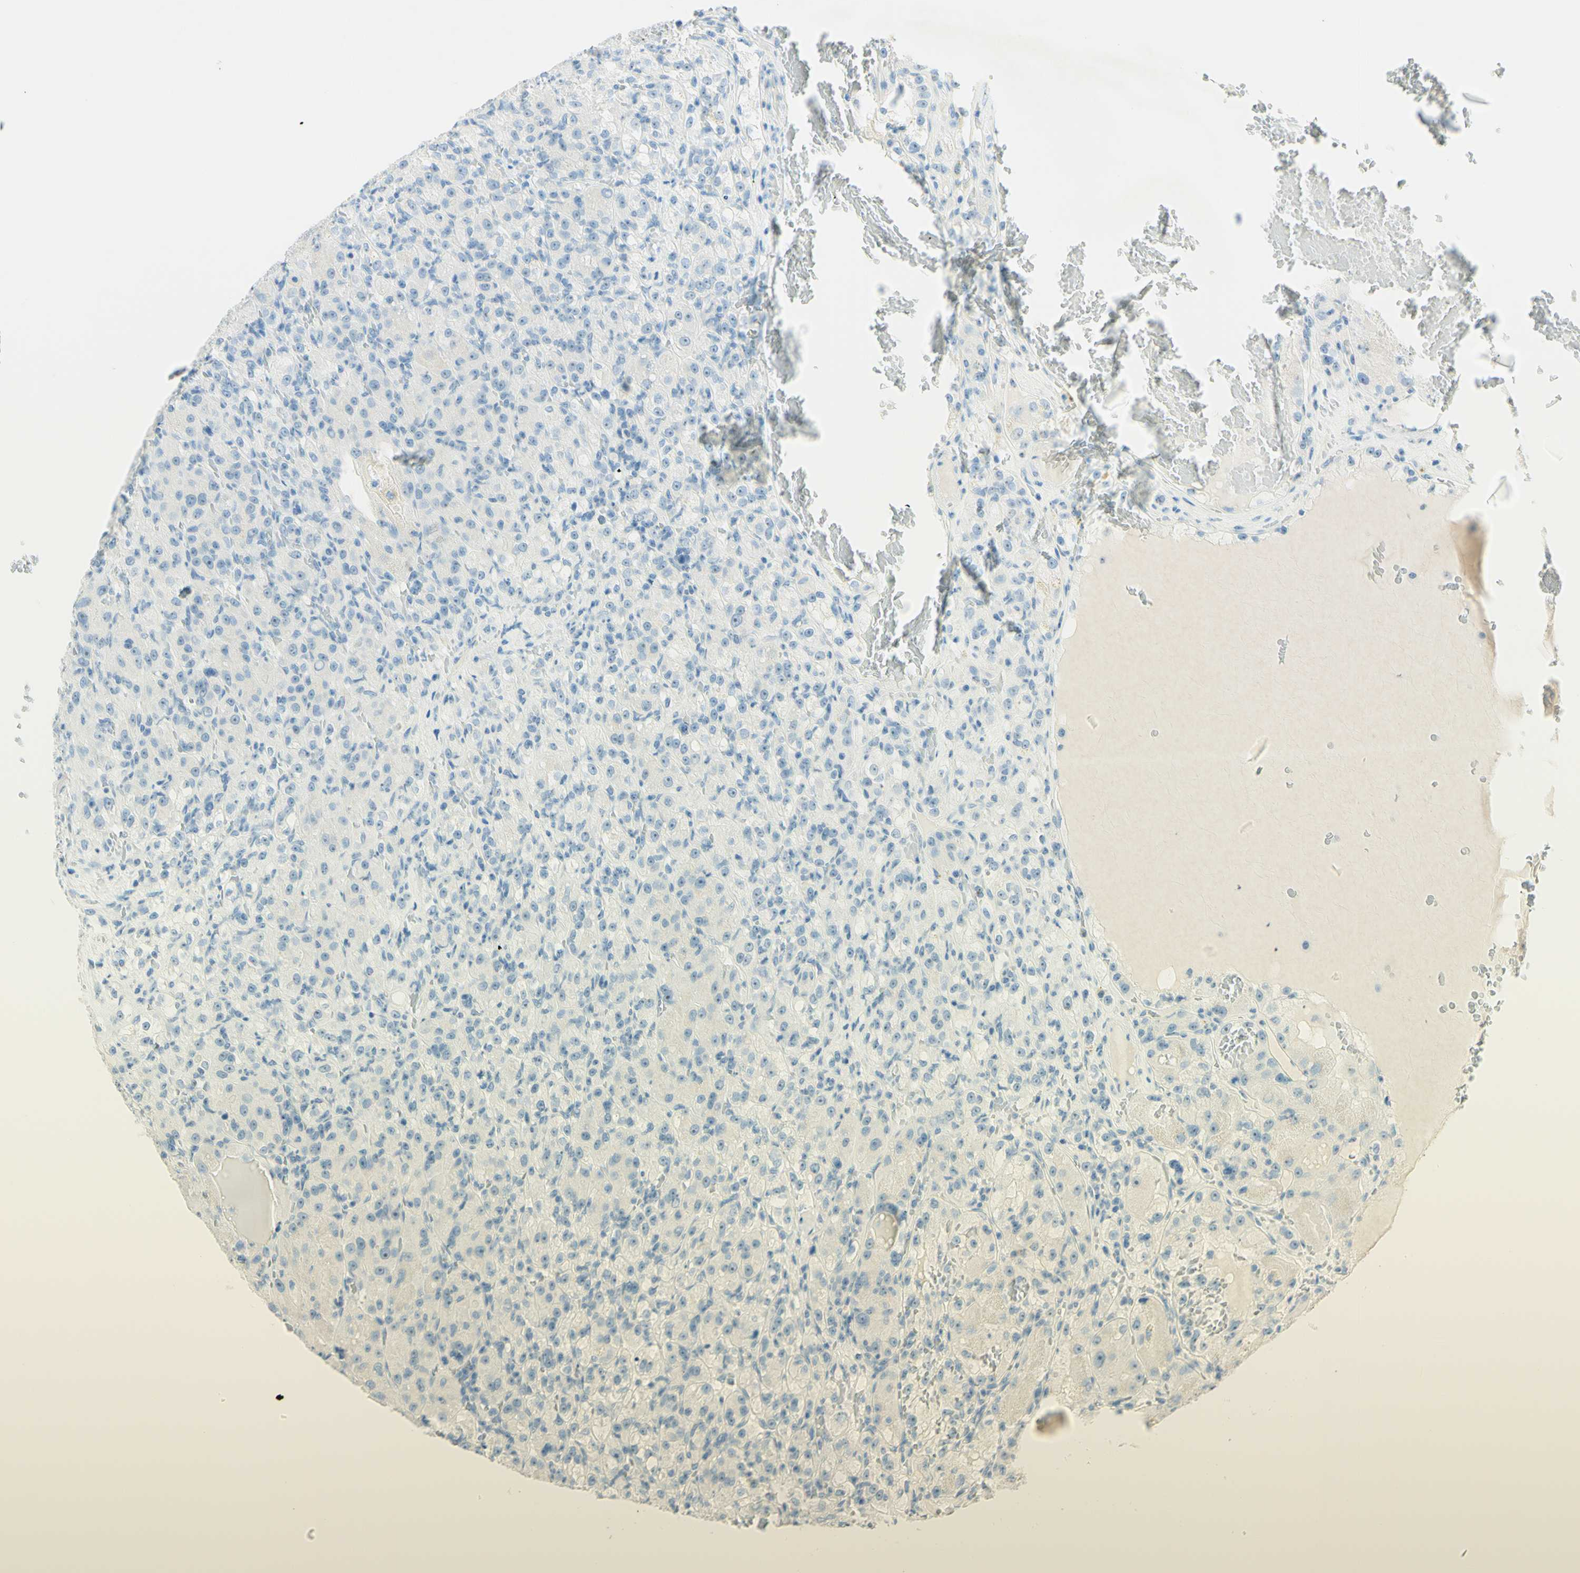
{"staining": {"intensity": "negative", "quantity": "none", "location": "none"}, "tissue": "renal cancer", "cell_type": "Tumor cells", "image_type": "cancer", "snomed": [{"axis": "morphology", "description": "Adenocarcinoma, NOS"}, {"axis": "topography", "description": "Kidney"}], "caption": "This is a image of immunohistochemistry staining of renal cancer (adenocarcinoma), which shows no expression in tumor cells.", "gene": "FMR1NB", "patient": {"sex": "male", "age": 61}}